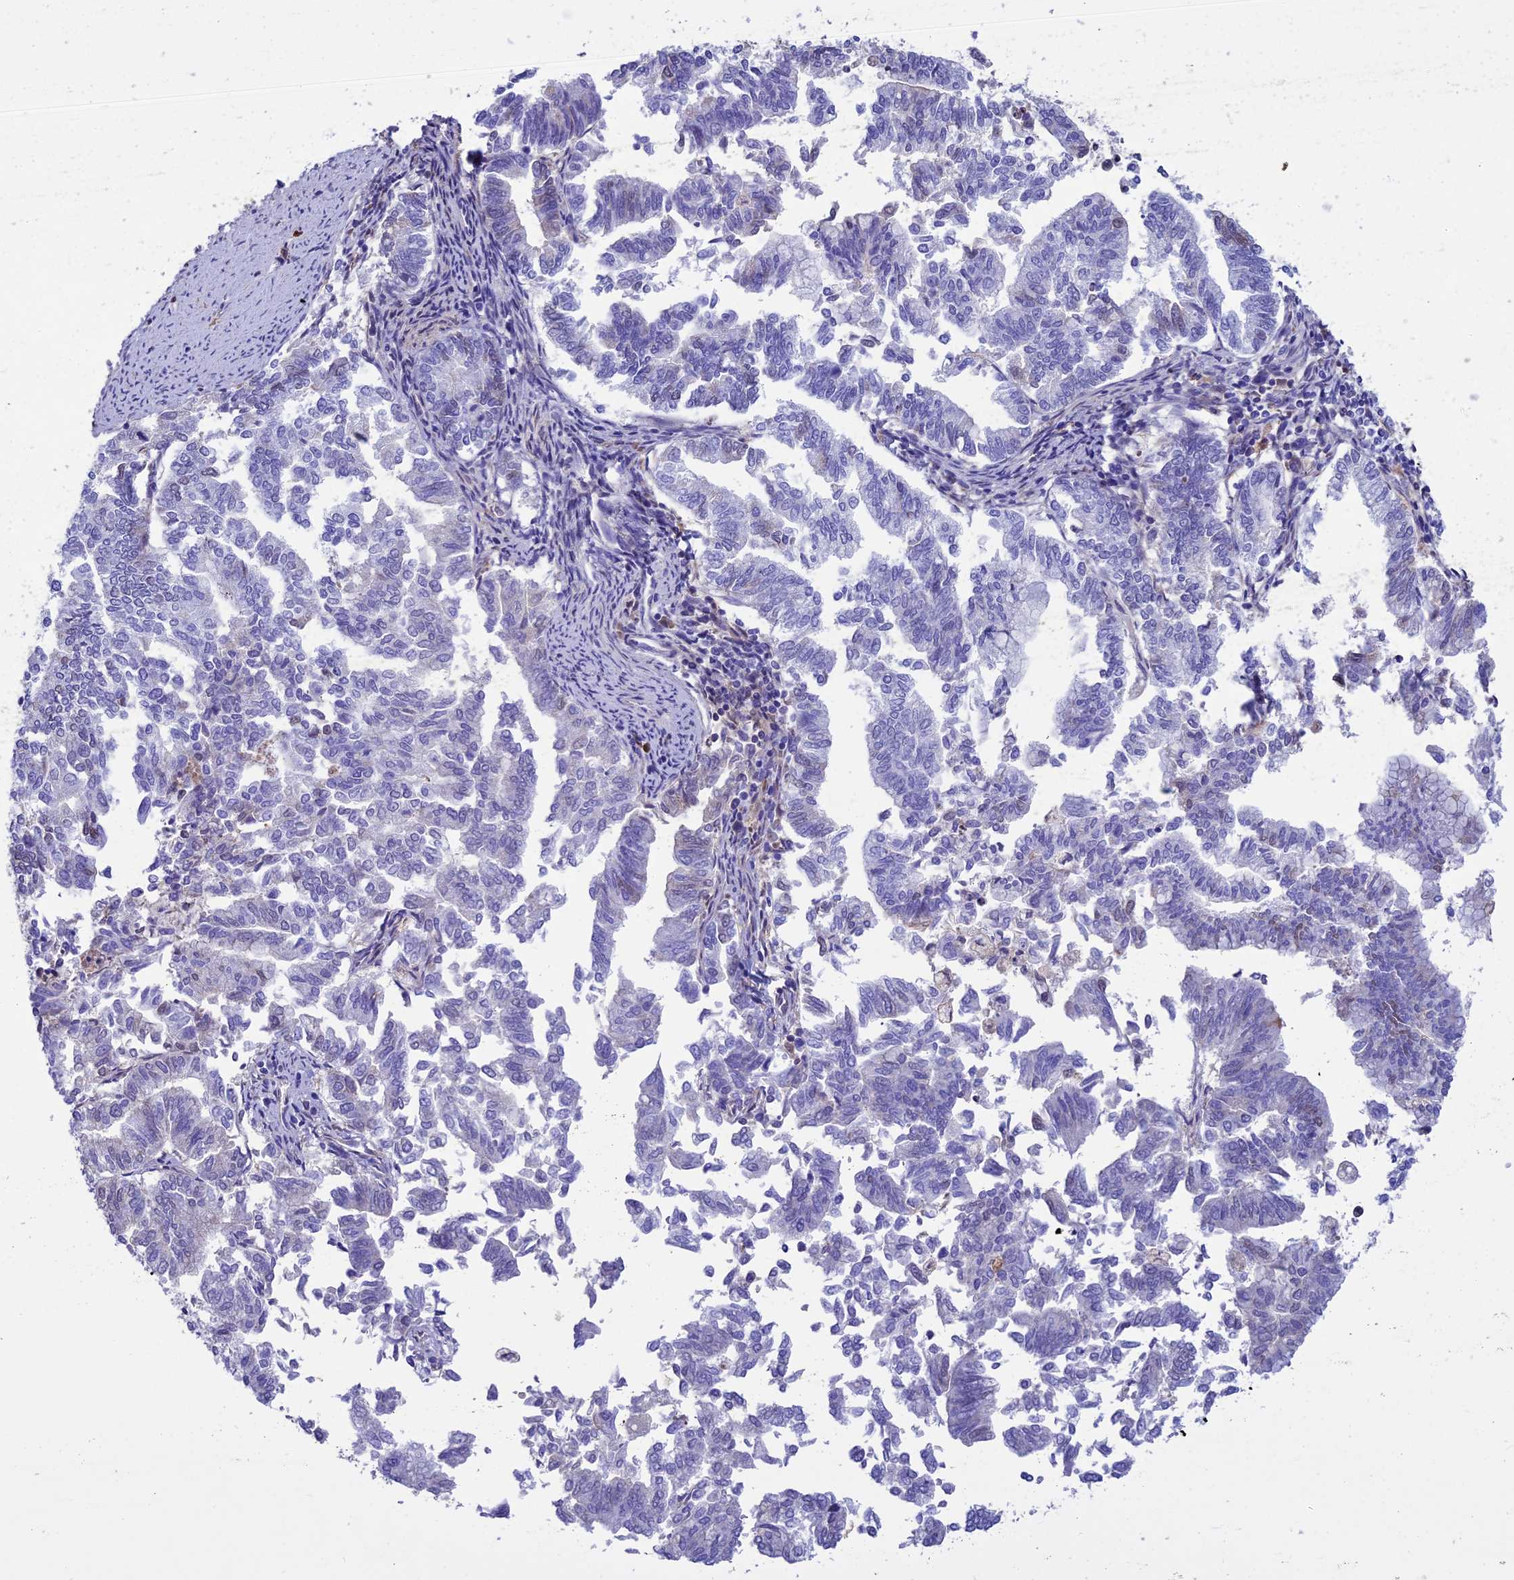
{"staining": {"intensity": "negative", "quantity": "none", "location": "none"}, "tissue": "endometrial cancer", "cell_type": "Tumor cells", "image_type": "cancer", "snomed": [{"axis": "morphology", "description": "Adenocarcinoma, NOS"}, {"axis": "topography", "description": "Endometrium"}], "caption": "A micrograph of human adenocarcinoma (endometrial) is negative for staining in tumor cells.", "gene": "IGSF6", "patient": {"sex": "female", "age": 79}}